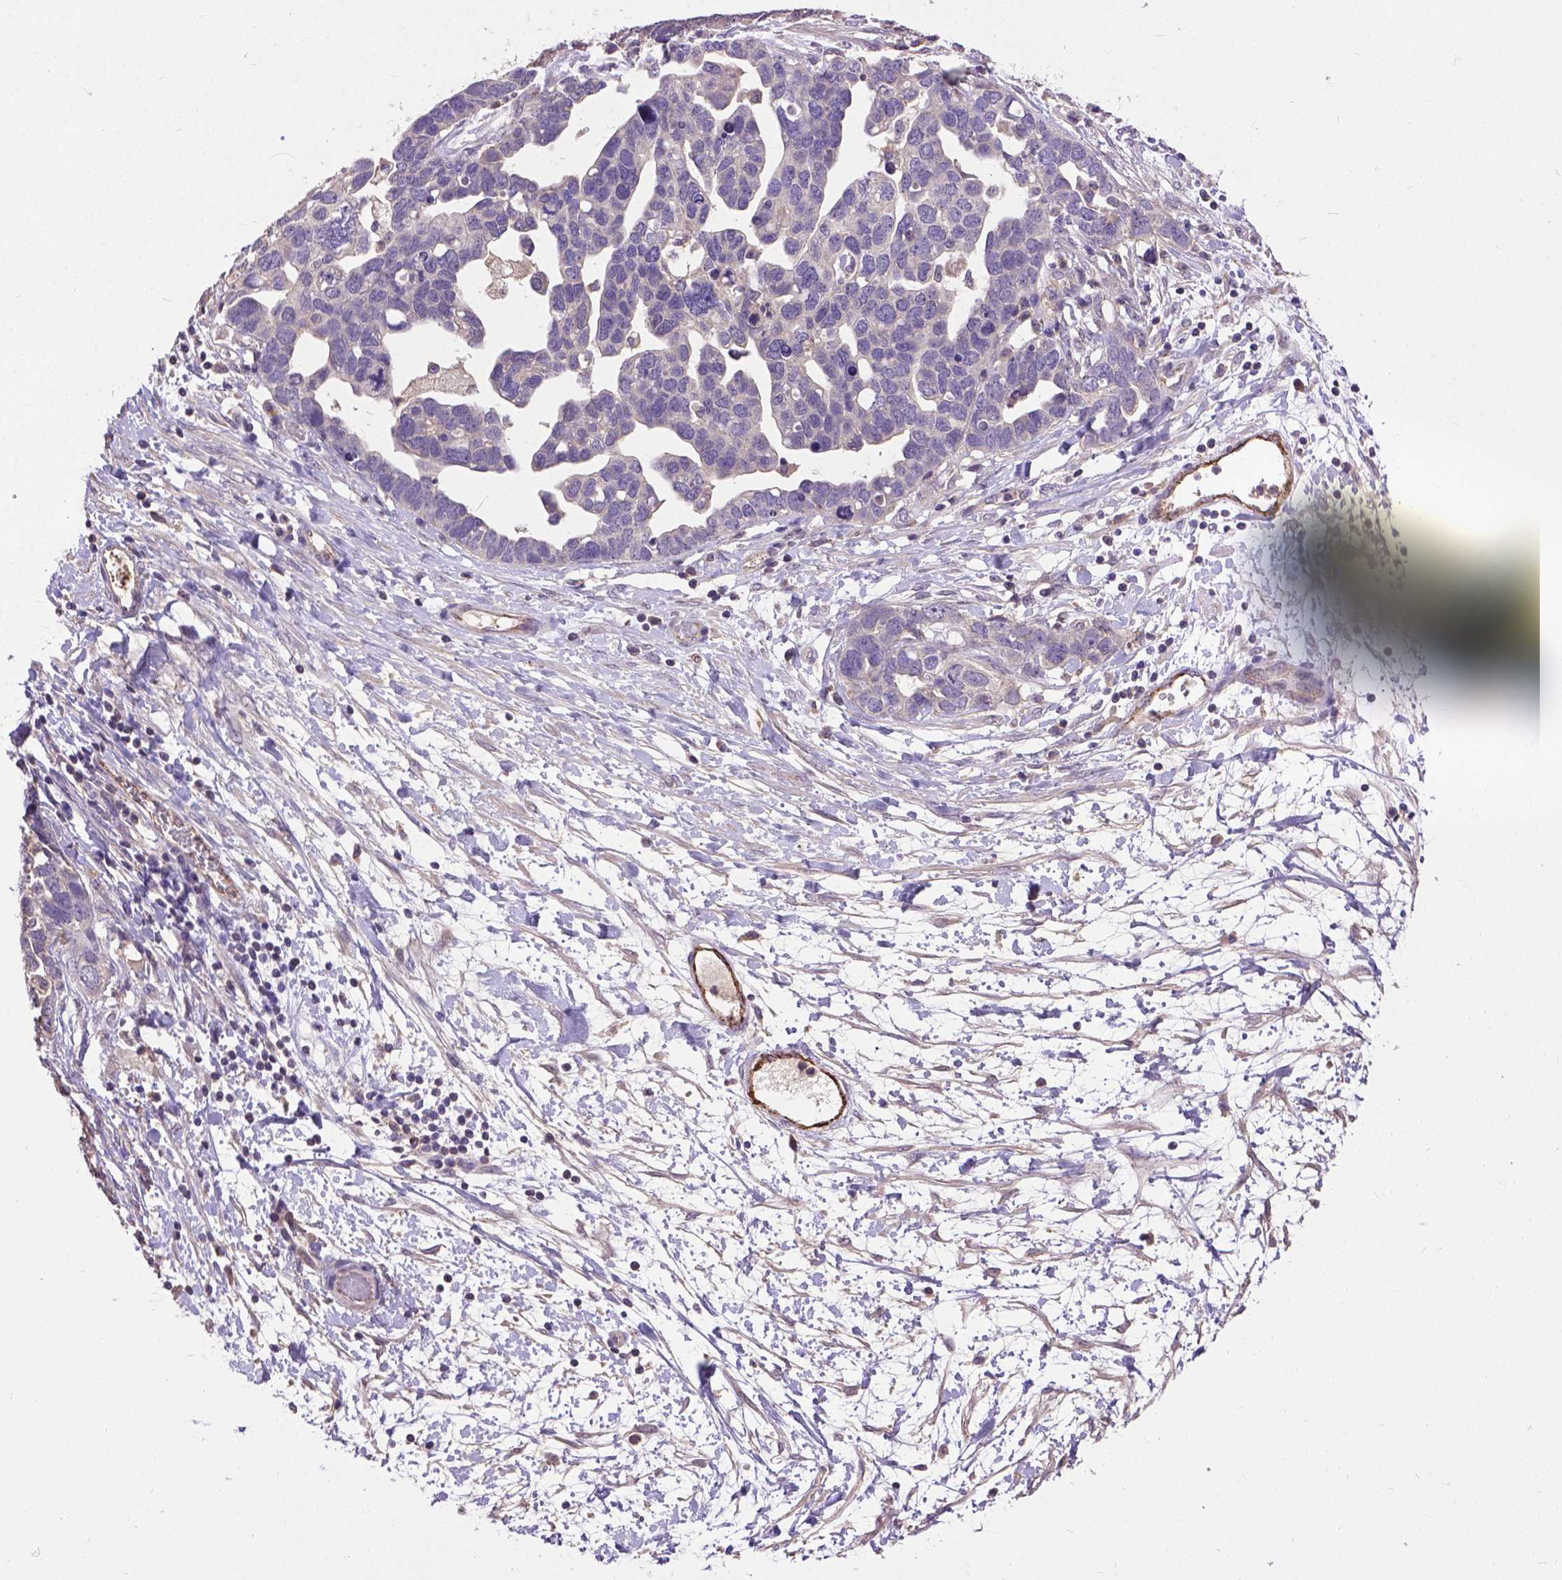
{"staining": {"intensity": "negative", "quantity": "none", "location": "none"}, "tissue": "ovarian cancer", "cell_type": "Tumor cells", "image_type": "cancer", "snomed": [{"axis": "morphology", "description": "Cystadenocarcinoma, serous, NOS"}, {"axis": "topography", "description": "Ovary"}], "caption": "High magnification brightfield microscopy of ovarian serous cystadenocarcinoma stained with DAB (3,3'-diaminobenzidine) (brown) and counterstained with hematoxylin (blue): tumor cells show no significant expression.", "gene": "ZNF337", "patient": {"sex": "female", "age": 54}}